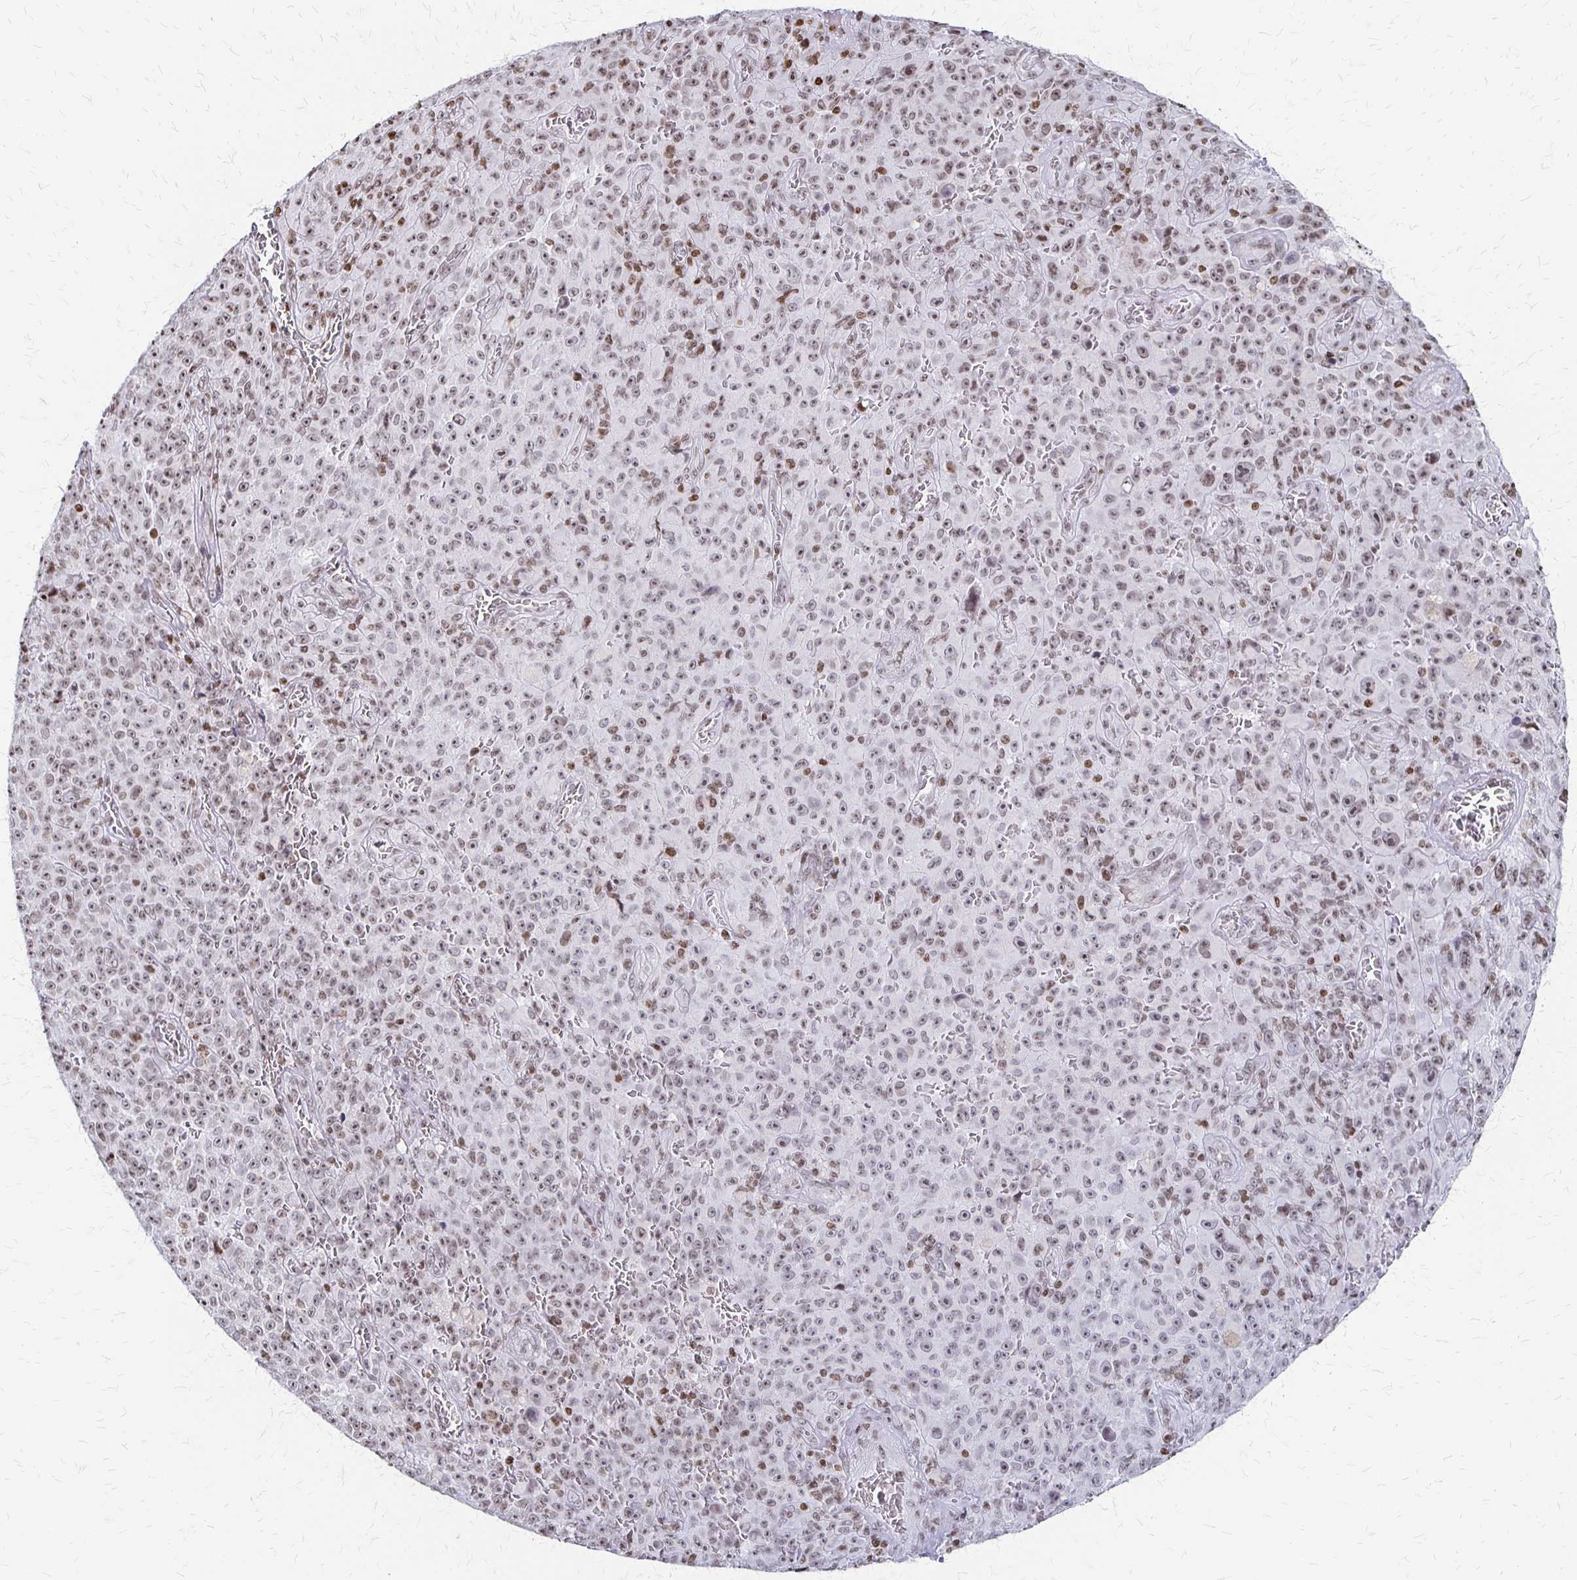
{"staining": {"intensity": "moderate", "quantity": ">75%", "location": "nuclear"}, "tissue": "melanoma", "cell_type": "Tumor cells", "image_type": "cancer", "snomed": [{"axis": "morphology", "description": "Malignant melanoma, NOS"}, {"axis": "topography", "description": "Skin"}], "caption": "IHC of malignant melanoma displays medium levels of moderate nuclear staining in about >75% of tumor cells. (IHC, brightfield microscopy, high magnification).", "gene": "ZNF280C", "patient": {"sex": "female", "age": 82}}